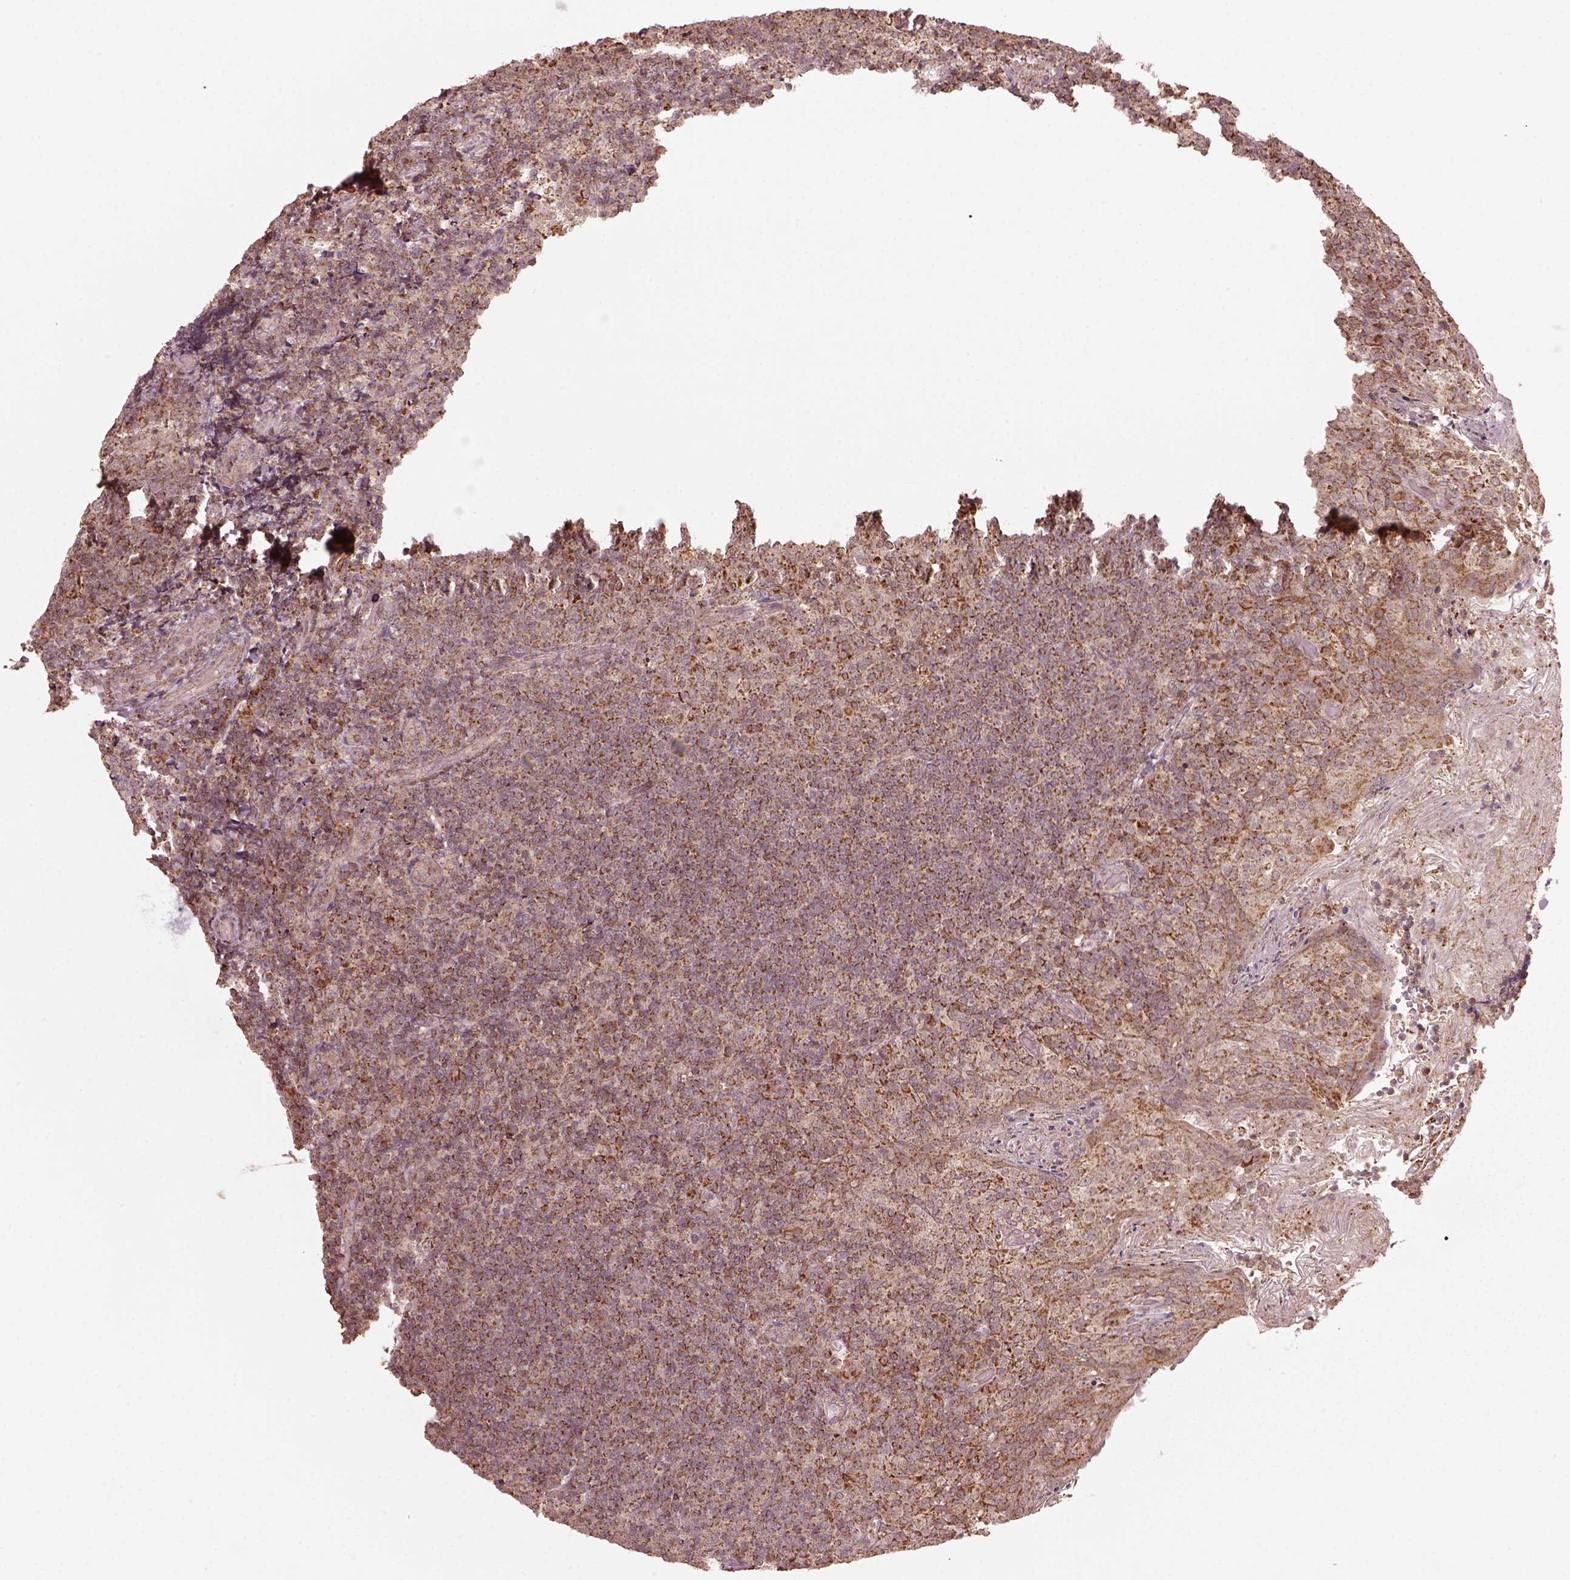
{"staining": {"intensity": "moderate", "quantity": ">75%", "location": "cytoplasmic/membranous"}, "tissue": "tonsil", "cell_type": "Germinal center cells", "image_type": "normal", "snomed": [{"axis": "morphology", "description": "Normal tissue, NOS"}, {"axis": "topography", "description": "Tonsil"}], "caption": "Immunohistochemistry micrograph of unremarkable tonsil stained for a protein (brown), which shows medium levels of moderate cytoplasmic/membranous staining in about >75% of germinal center cells.", "gene": "SEL1L3", "patient": {"sex": "female", "age": 10}}